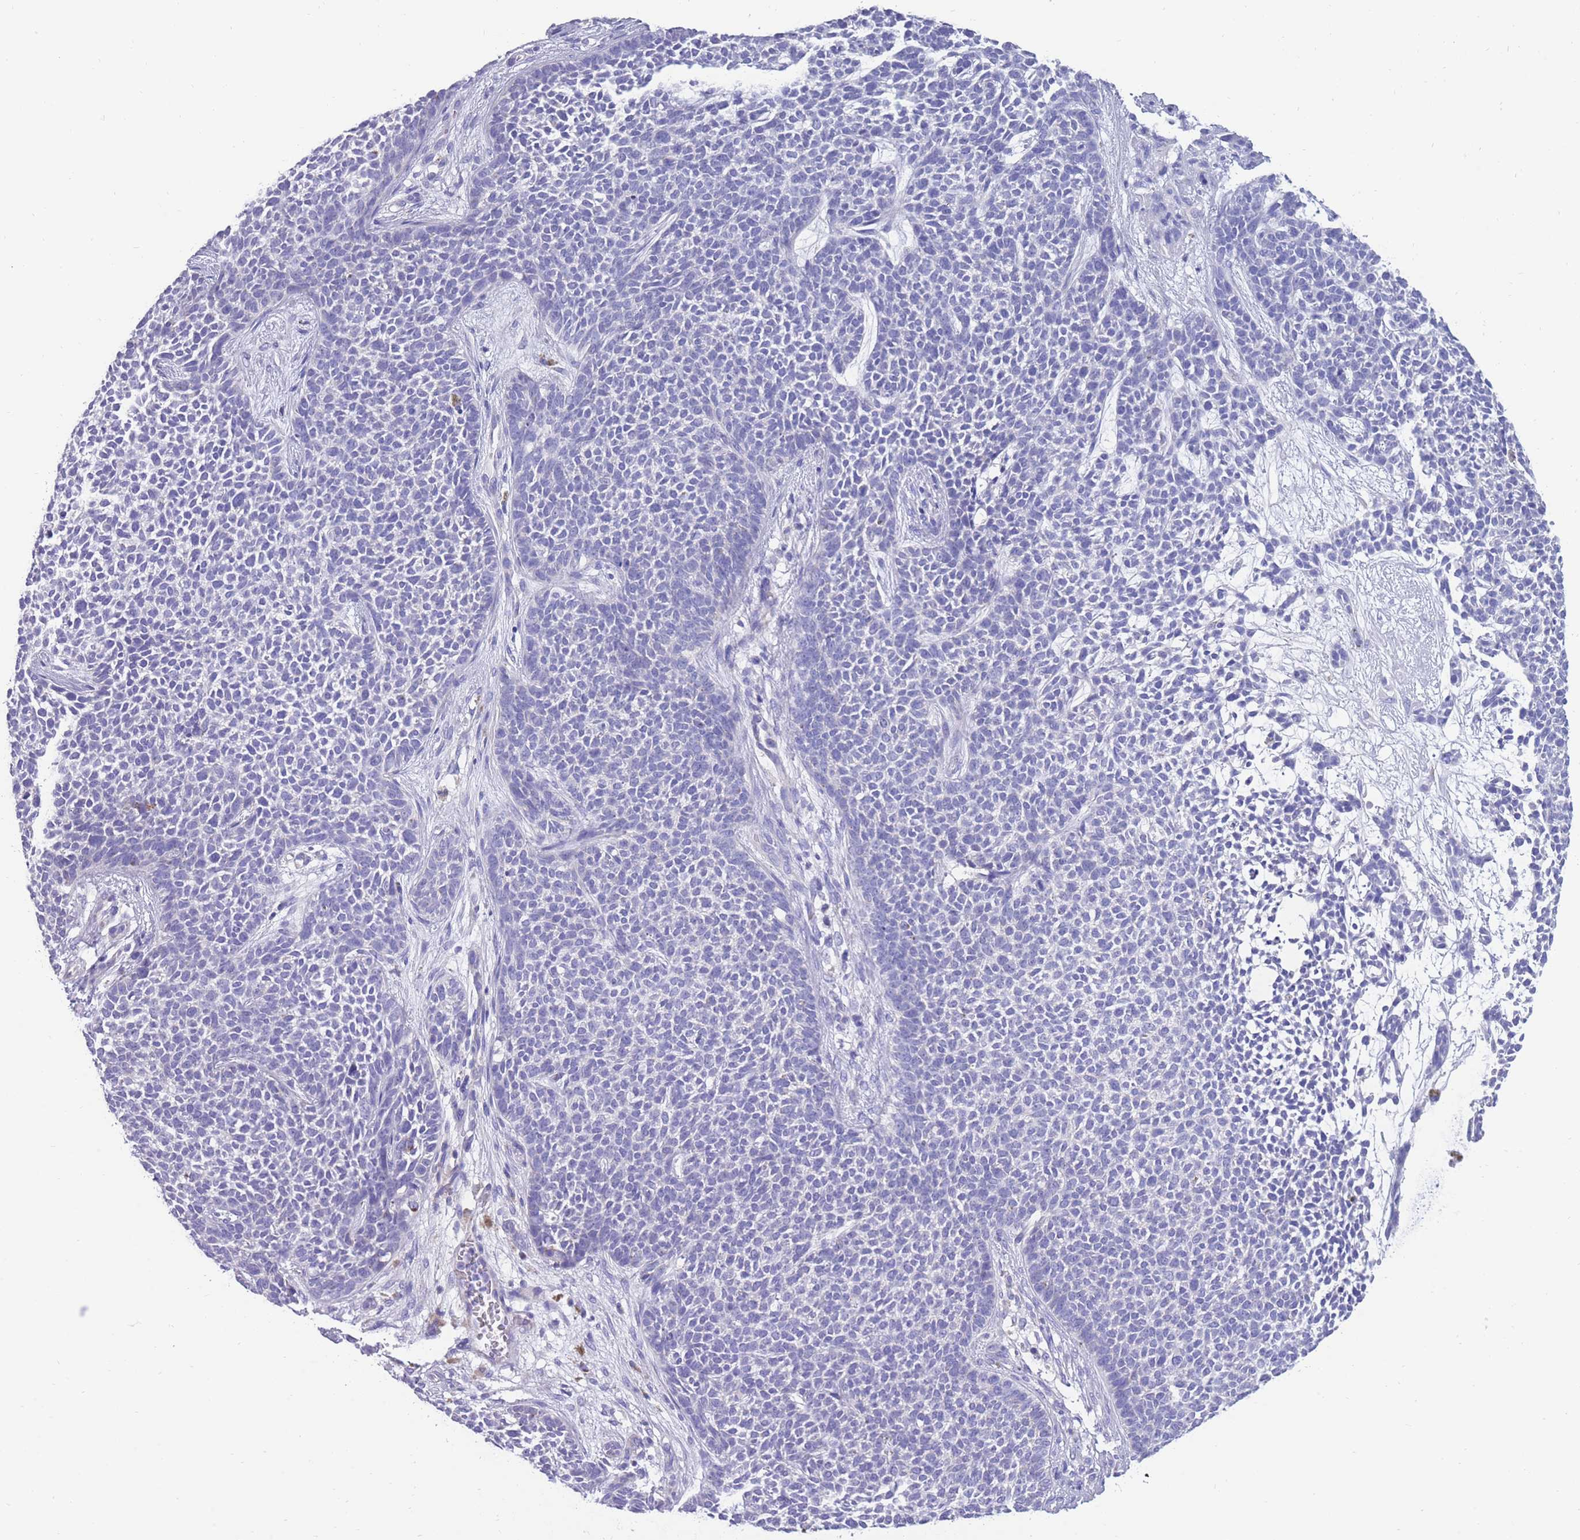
{"staining": {"intensity": "negative", "quantity": "none", "location": "none"}, "tissue": "skin cancer", "cell_type": "Tumor cells", "image_type": "cancer", "snomed": [{"axis": "morphology", "description": "Basal cell carcinoma"}, {"axis": "topography", "description": "Skin"}], "caption": "Skin cancer (basal cell carcinoma) was stained to show a protein in brown. There is no significant positivity in tumor cells.", "gene": "INTS2", "patient": {"sex": "female", "age": 84}}